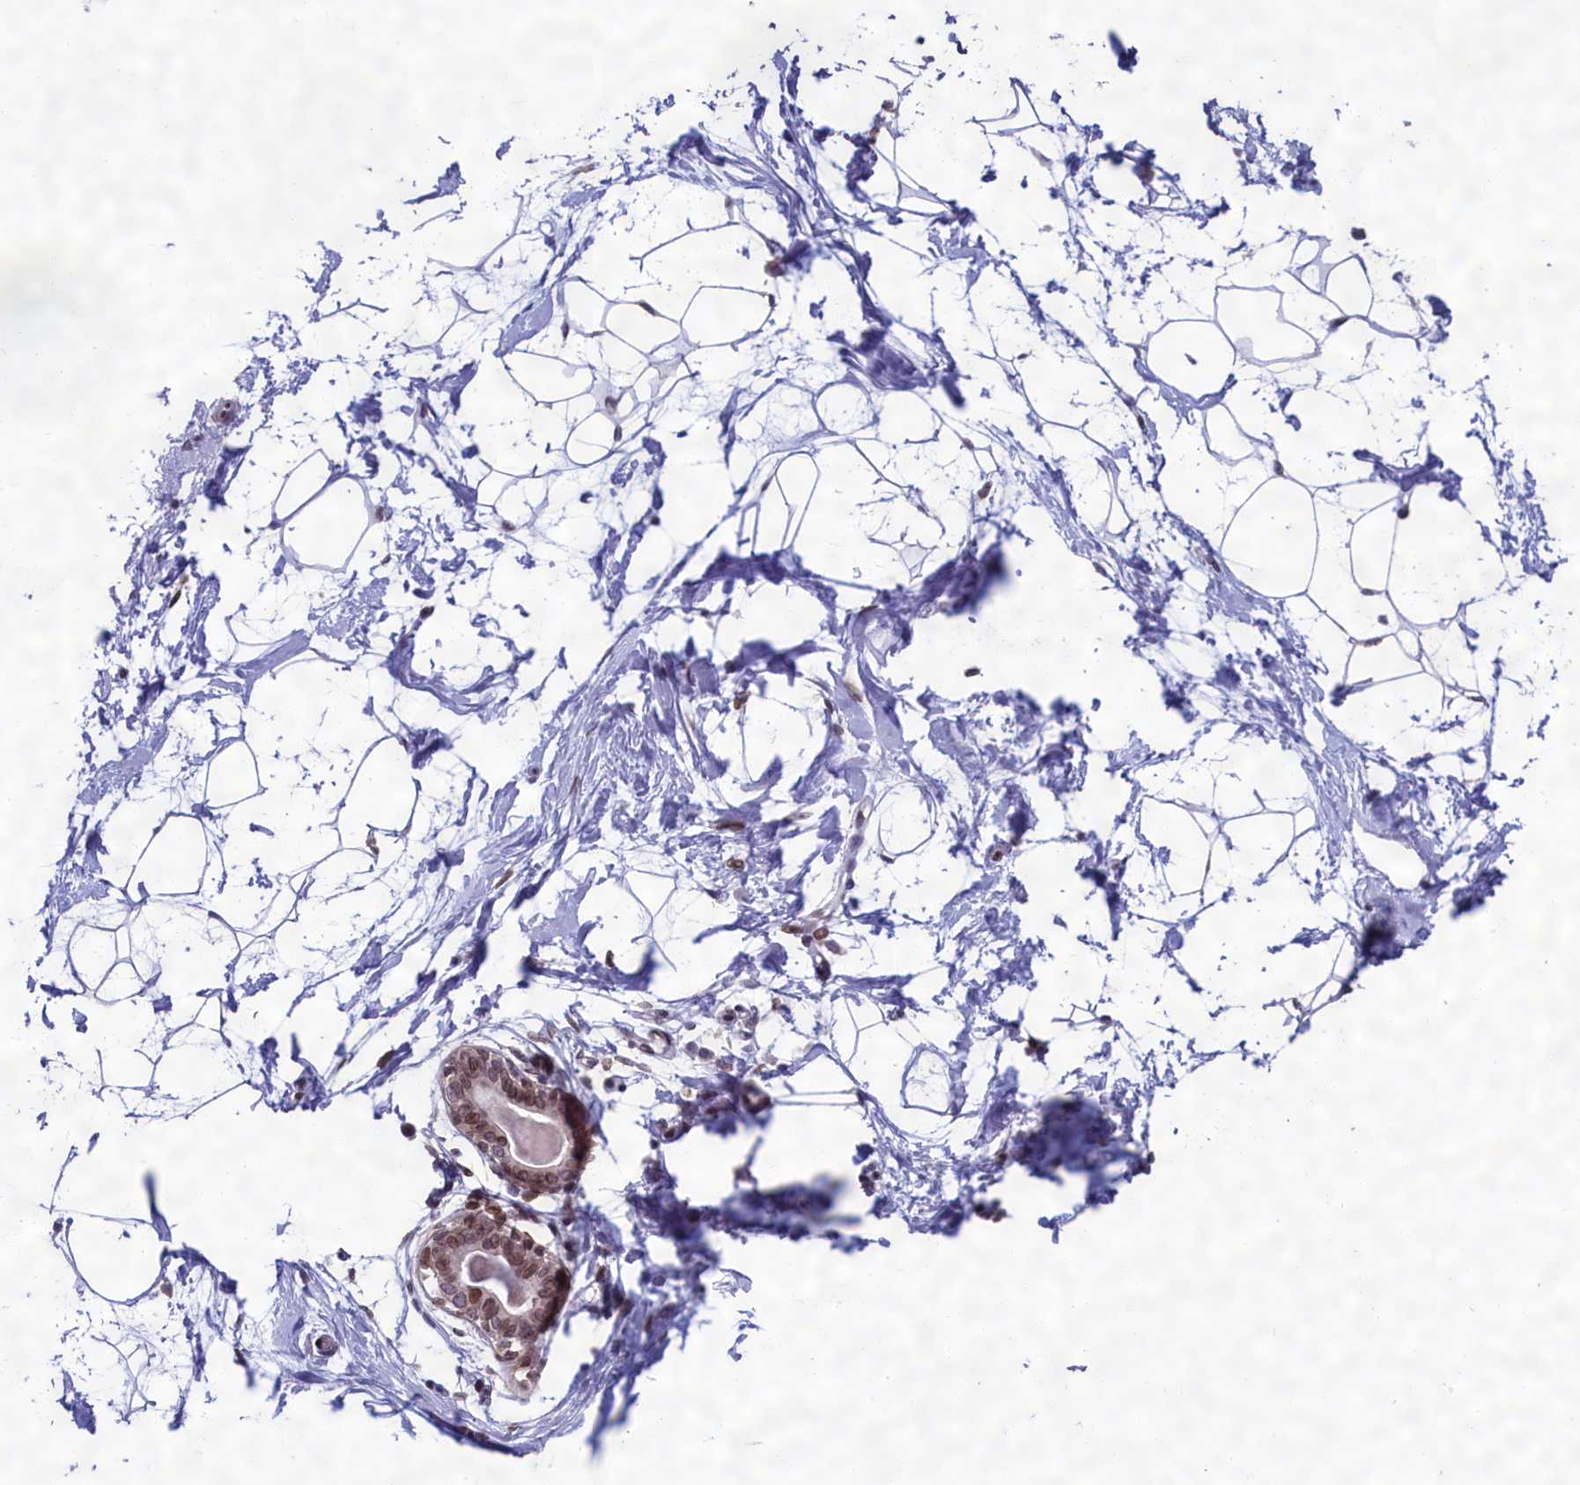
{"staining": {"intensity": "negative", "quantity": "none", "location": "none"}, "tissue": "breast", "cell_type": "Adipocytes", "image_type": "normal", "snomed": [{"axis": "morphology", "description": "Normal tissue, NOS"}, {"axis": "topography", "description": "Breast"}], "caption": "This is an immunohistochemistry (IHC) photomicrograph of normal human breast. There is no expression in adipocytes.", "gene": "GPSM1", "patient": {"sex": "female", "age": 45}}